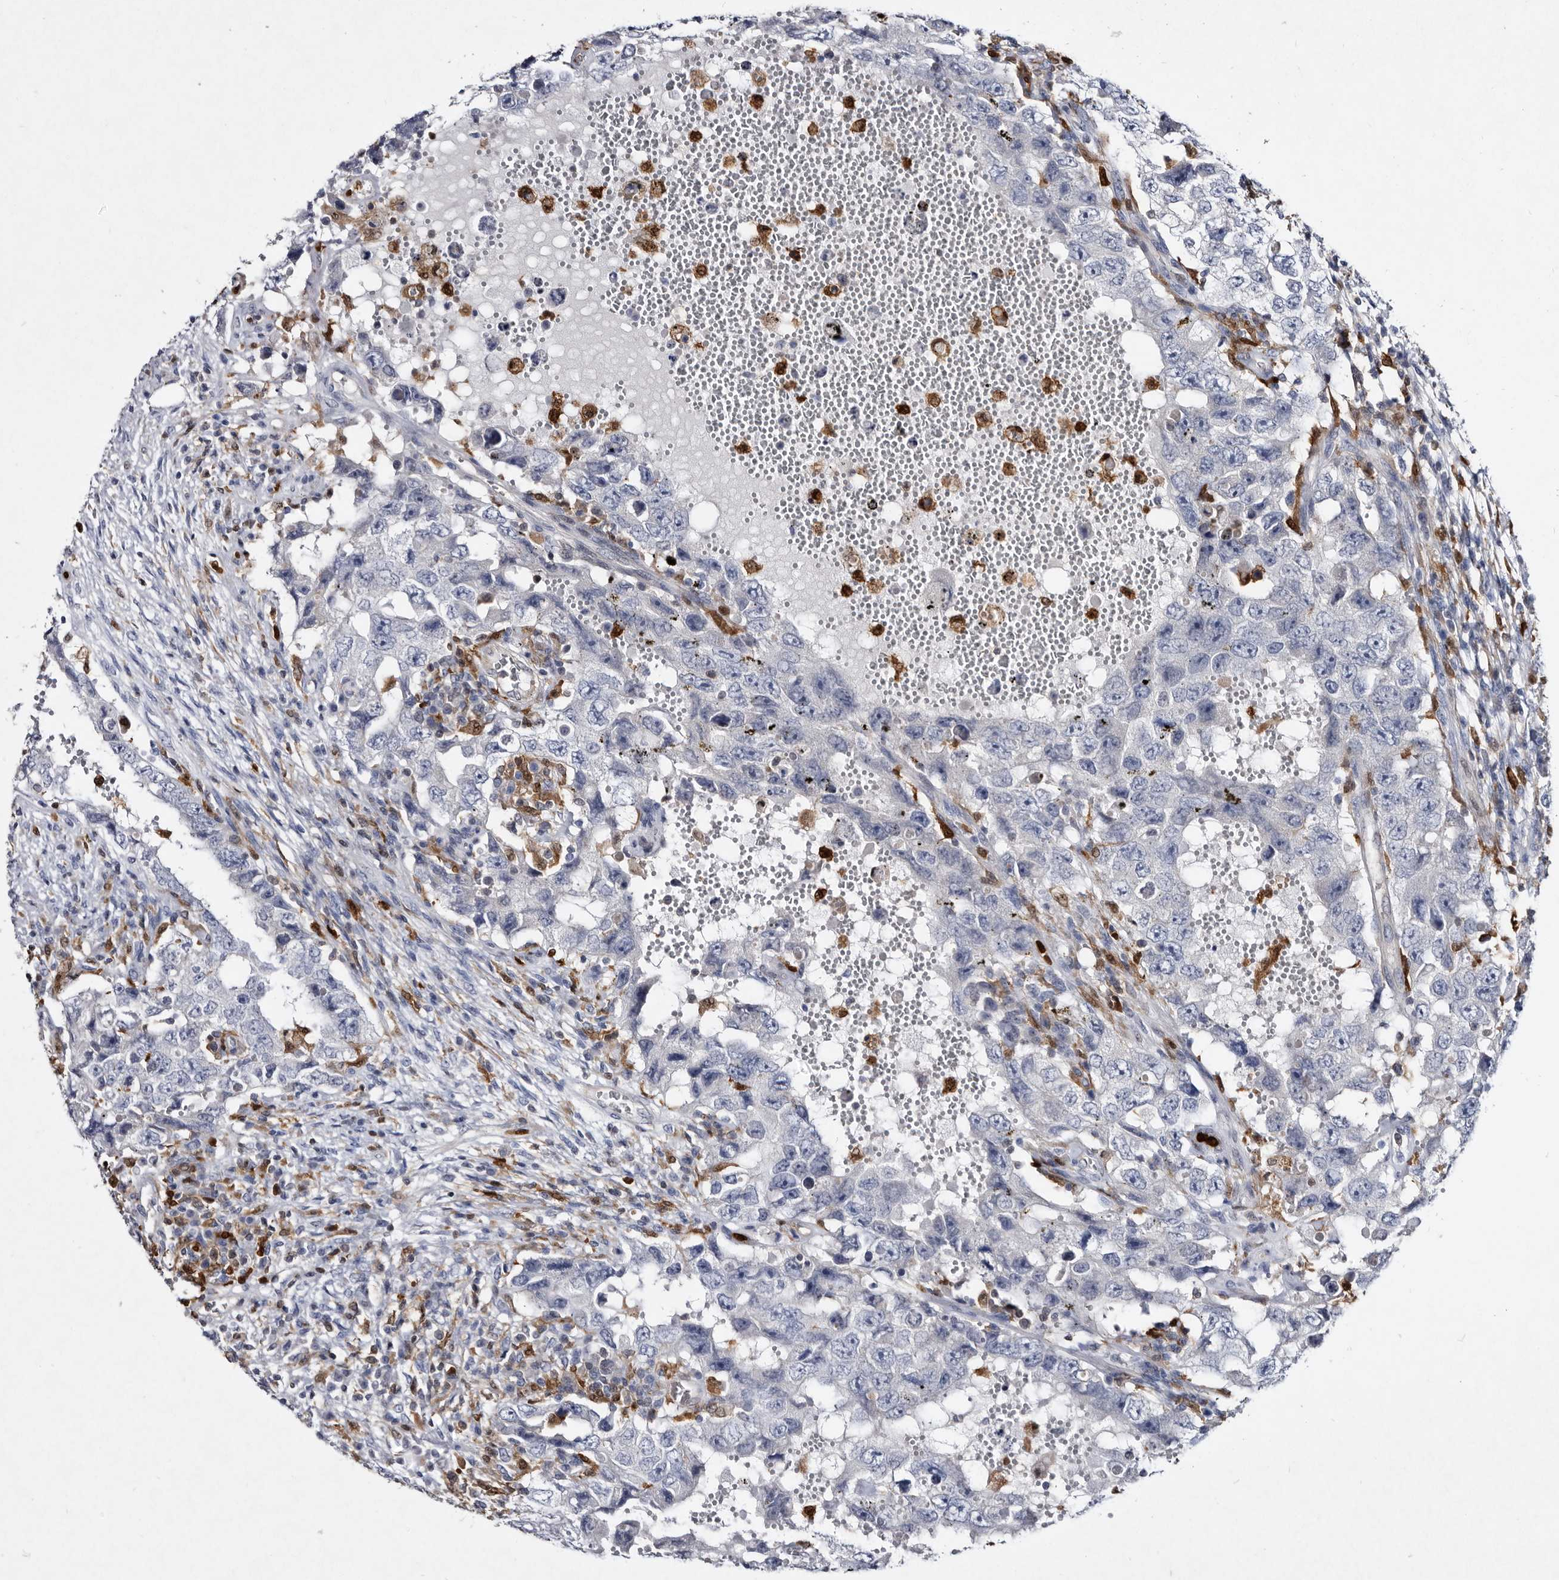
{"staining": {"intensity": "negative", "quantity": "none", "location": "none"}, "tissue": "testis cancer", "cell_type": "Tumor cells", "image_type": "cancer", "snomed": [{"axis": "morphology", "description": "Carcinoma, Embryonal, NOS"}, {"axis": "topography", "description": "Testis"}], "caption": "The photomicrograph demonstrates no staining of tumor cells in testis cancer.", "gene": "SERPINB8", "patient": {"sex": "male", "age": 26}}